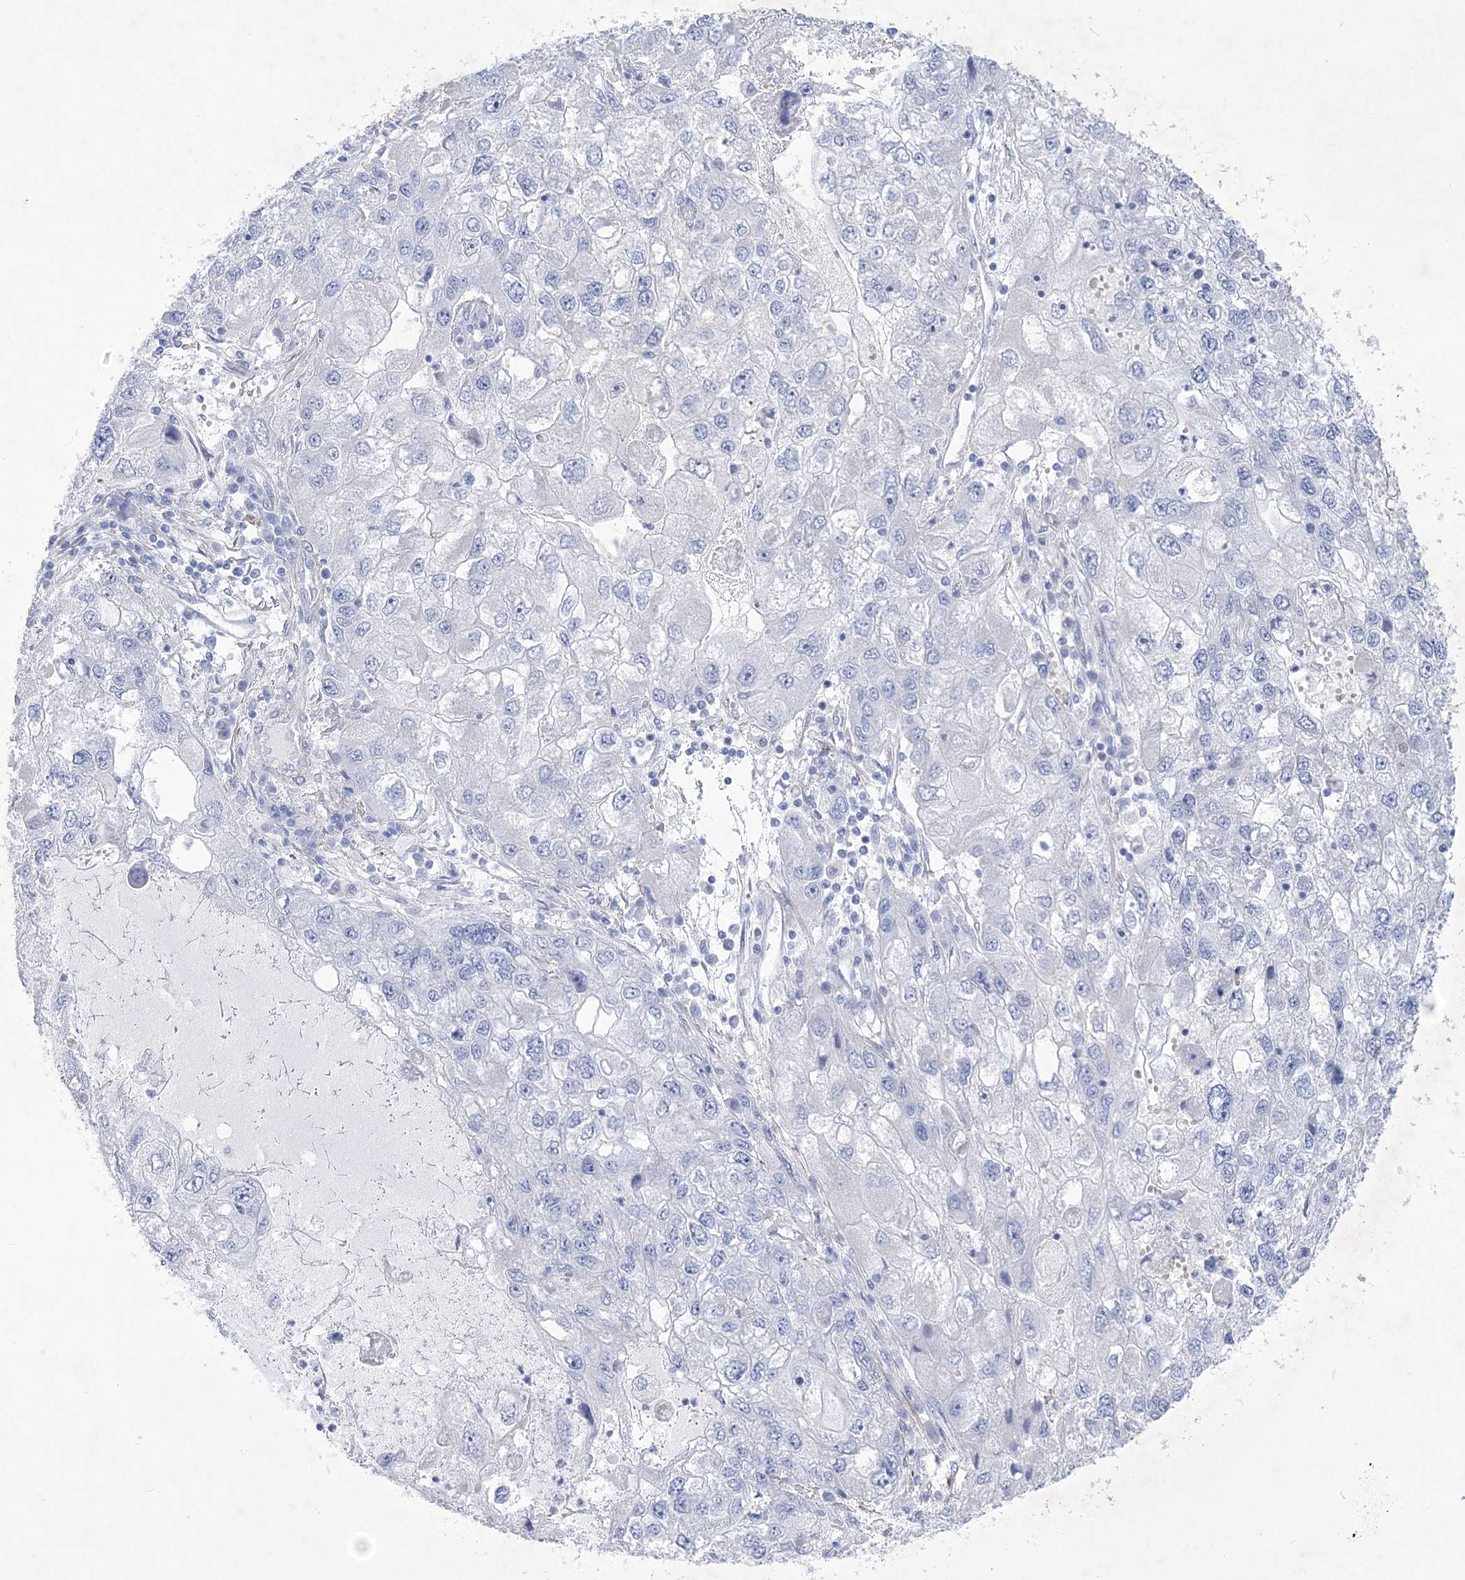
{"staining": {"intensity": "negative", "quantity": "none", "location": "none"}, "tissue": "endometrial cancer", "cell_type": "Tumor cells", "image_type": "cancer", "snomed": [{"axis": "morphology", "description": "Adenocarcinoma, NOS"}, {"axis": "topography", "description": "Endometrium"}], "caption": "DAB (3,3'-diaminobenzidine) immunohistochemical staining of endometrial cancer (adenocarcinoma) reveals no significant positivity in tumor cells.", "gene": "WDR74", "patient": {"sex": "female", "age": 49}}